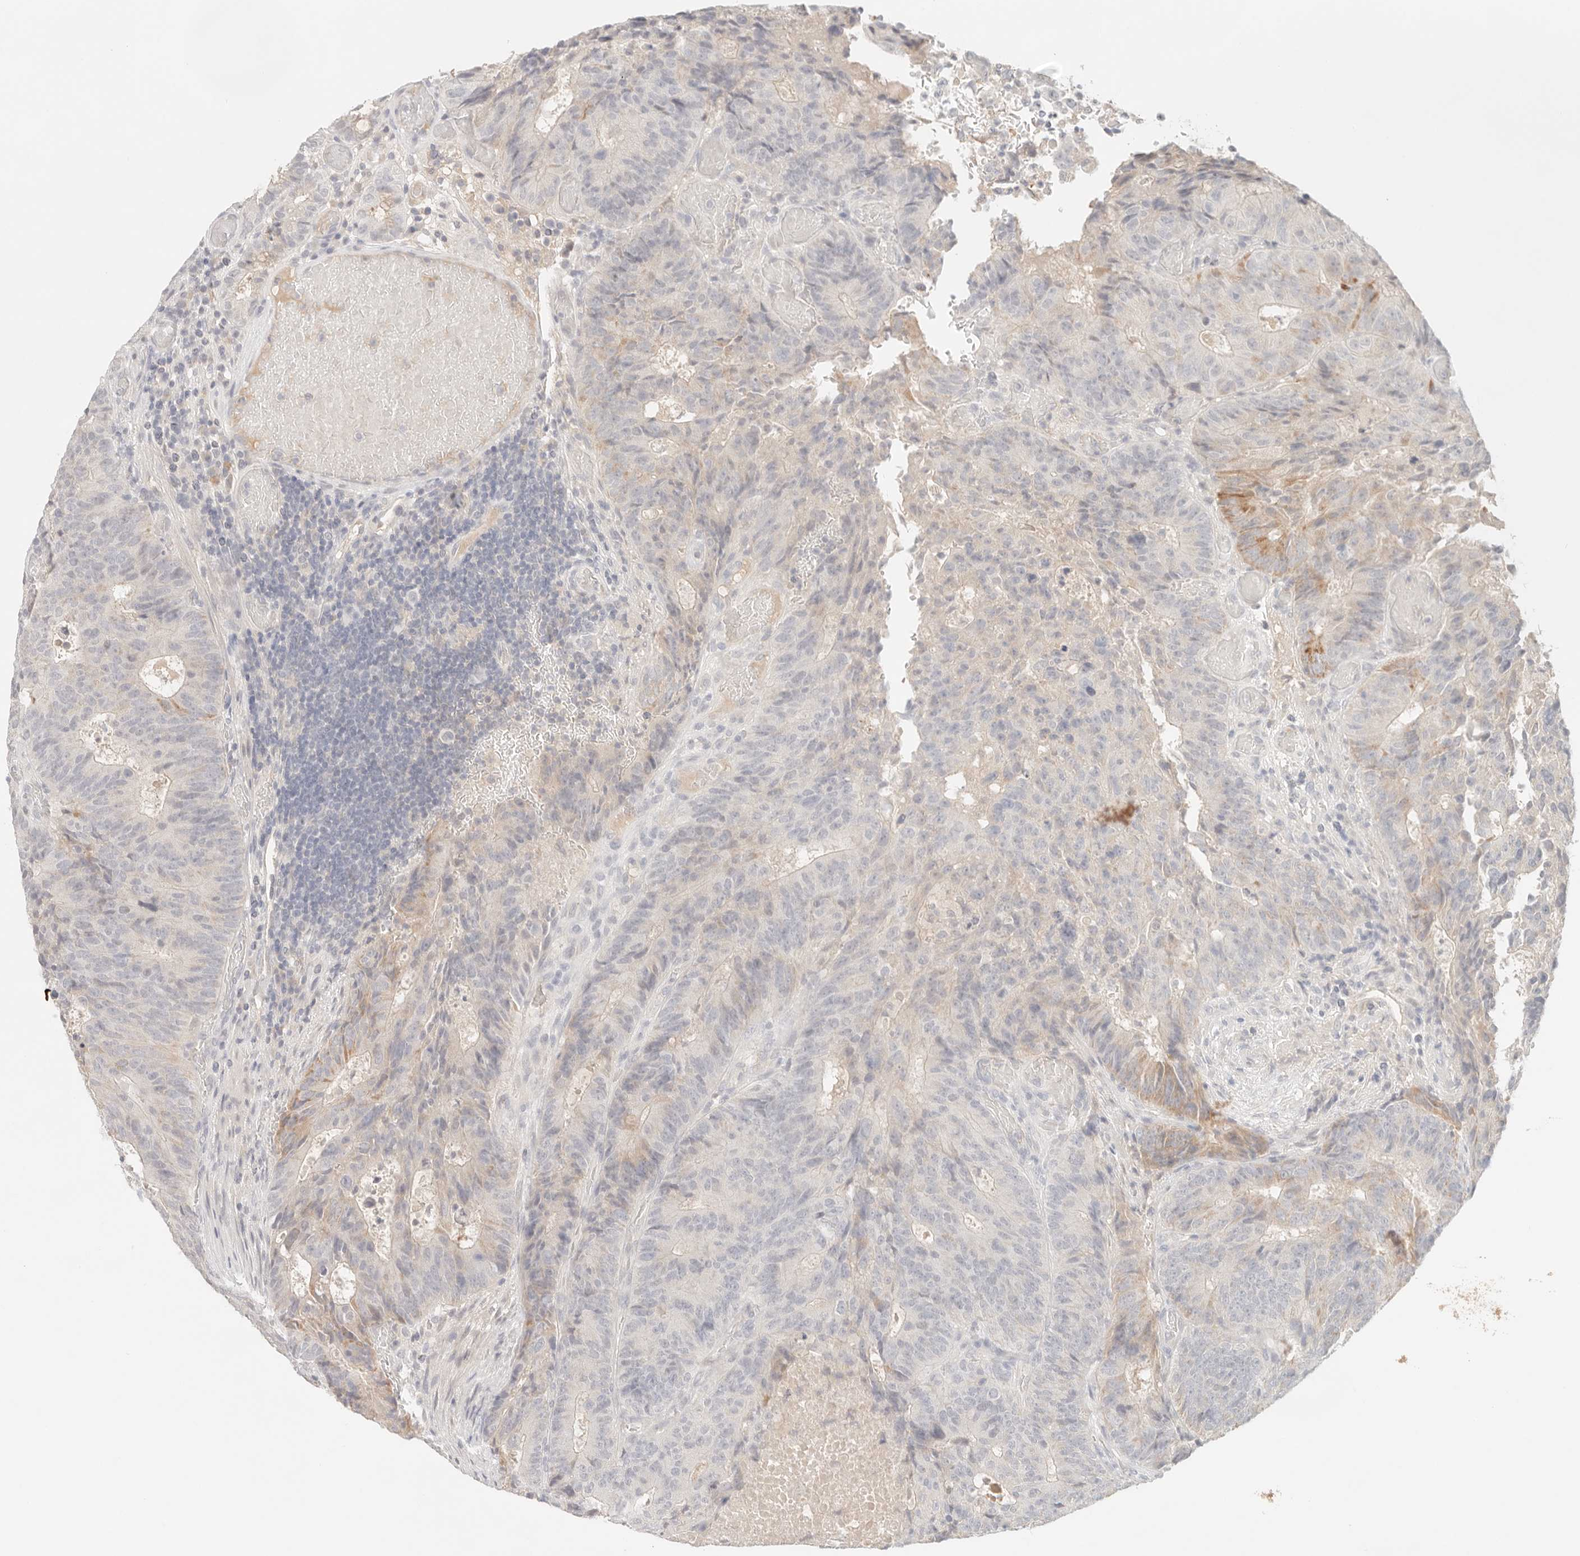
{"staining": {"intensity": "moderate", "quantity": "<25%", "location": "cytoplasmic/membranous"}, "tissue": "colorectal cancer", "cell_type": "Tumor cells", "image_type": "cancer", "snomed": [{"axis": "morphology", "description": "Adenocarcinoma, NOS"}, {"axis": "topography", "description": "Colon"}], "caption": "IHC (DAB) staining of human adenocarcinoma (colorectal) shows moderate cytoplasmic/membranous protein positivity in about <25% of tumor cells.", "gene": "SPHK1", "patient": {"sex": "male", "age": 87}}